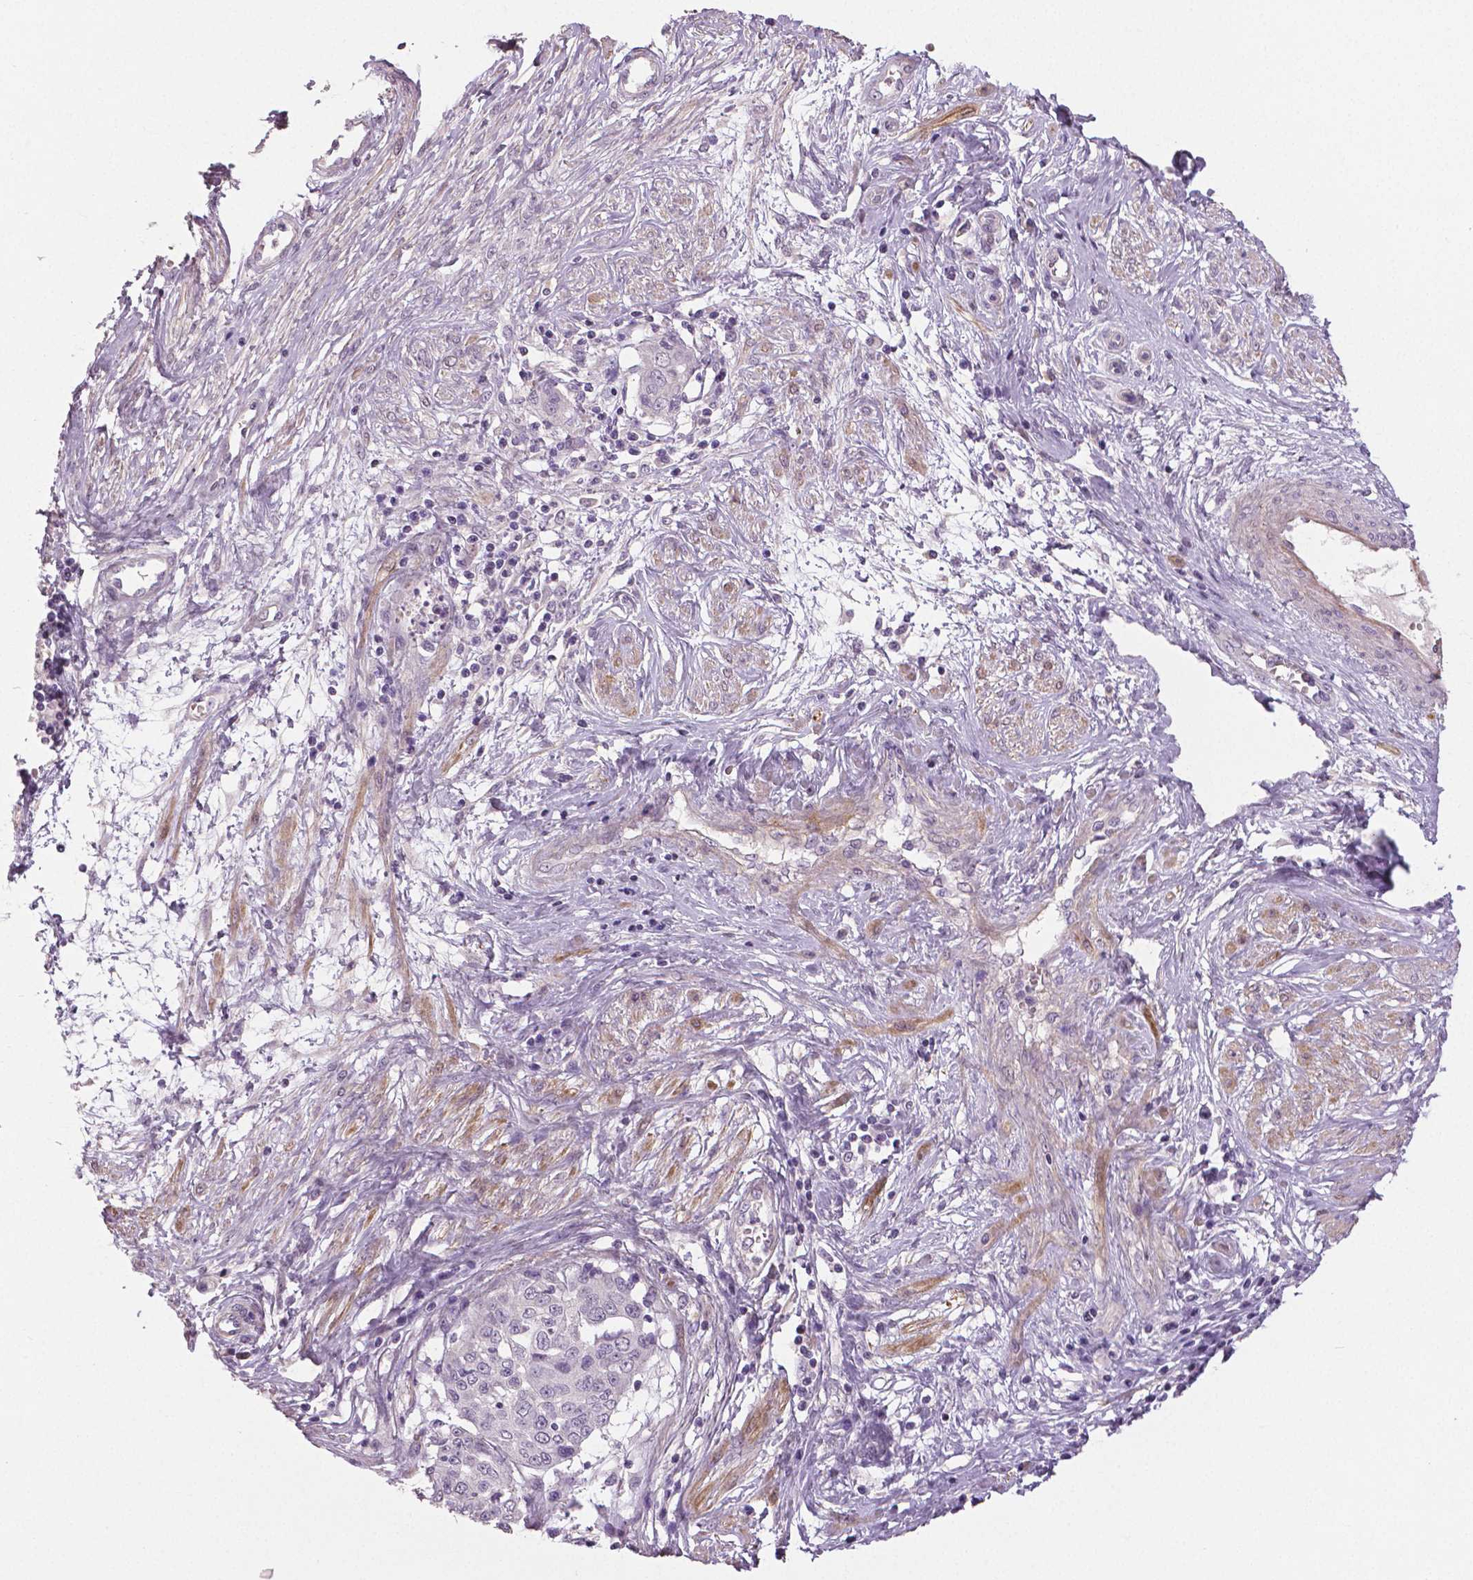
{"staining": {"intensity": "negative", "quantity": "none", "location": "none"}, "tissue": "cervical cancer", "cell_type": "Tumor cells", "image_type": "cancer", "snomed": [{"axis": "morphology", "description": "Squamous cell carcinoma, NOS"}, {"axis": "topography", "description": "Cervix"}], "caption": "The immunohistochemistry photomicrograph has no significant expression in tumor cells of squamous cell carcinoma (cervical) tissue. (Stains: DAB (3,3'-diaminobenzidine) immunohistochemistry (IHC) with hematoxylin counter stain, Microscopy: brightfield microscopy at high magnification).", "gene": "FLT1", "patient": {"sex": "female", "age": 34}}